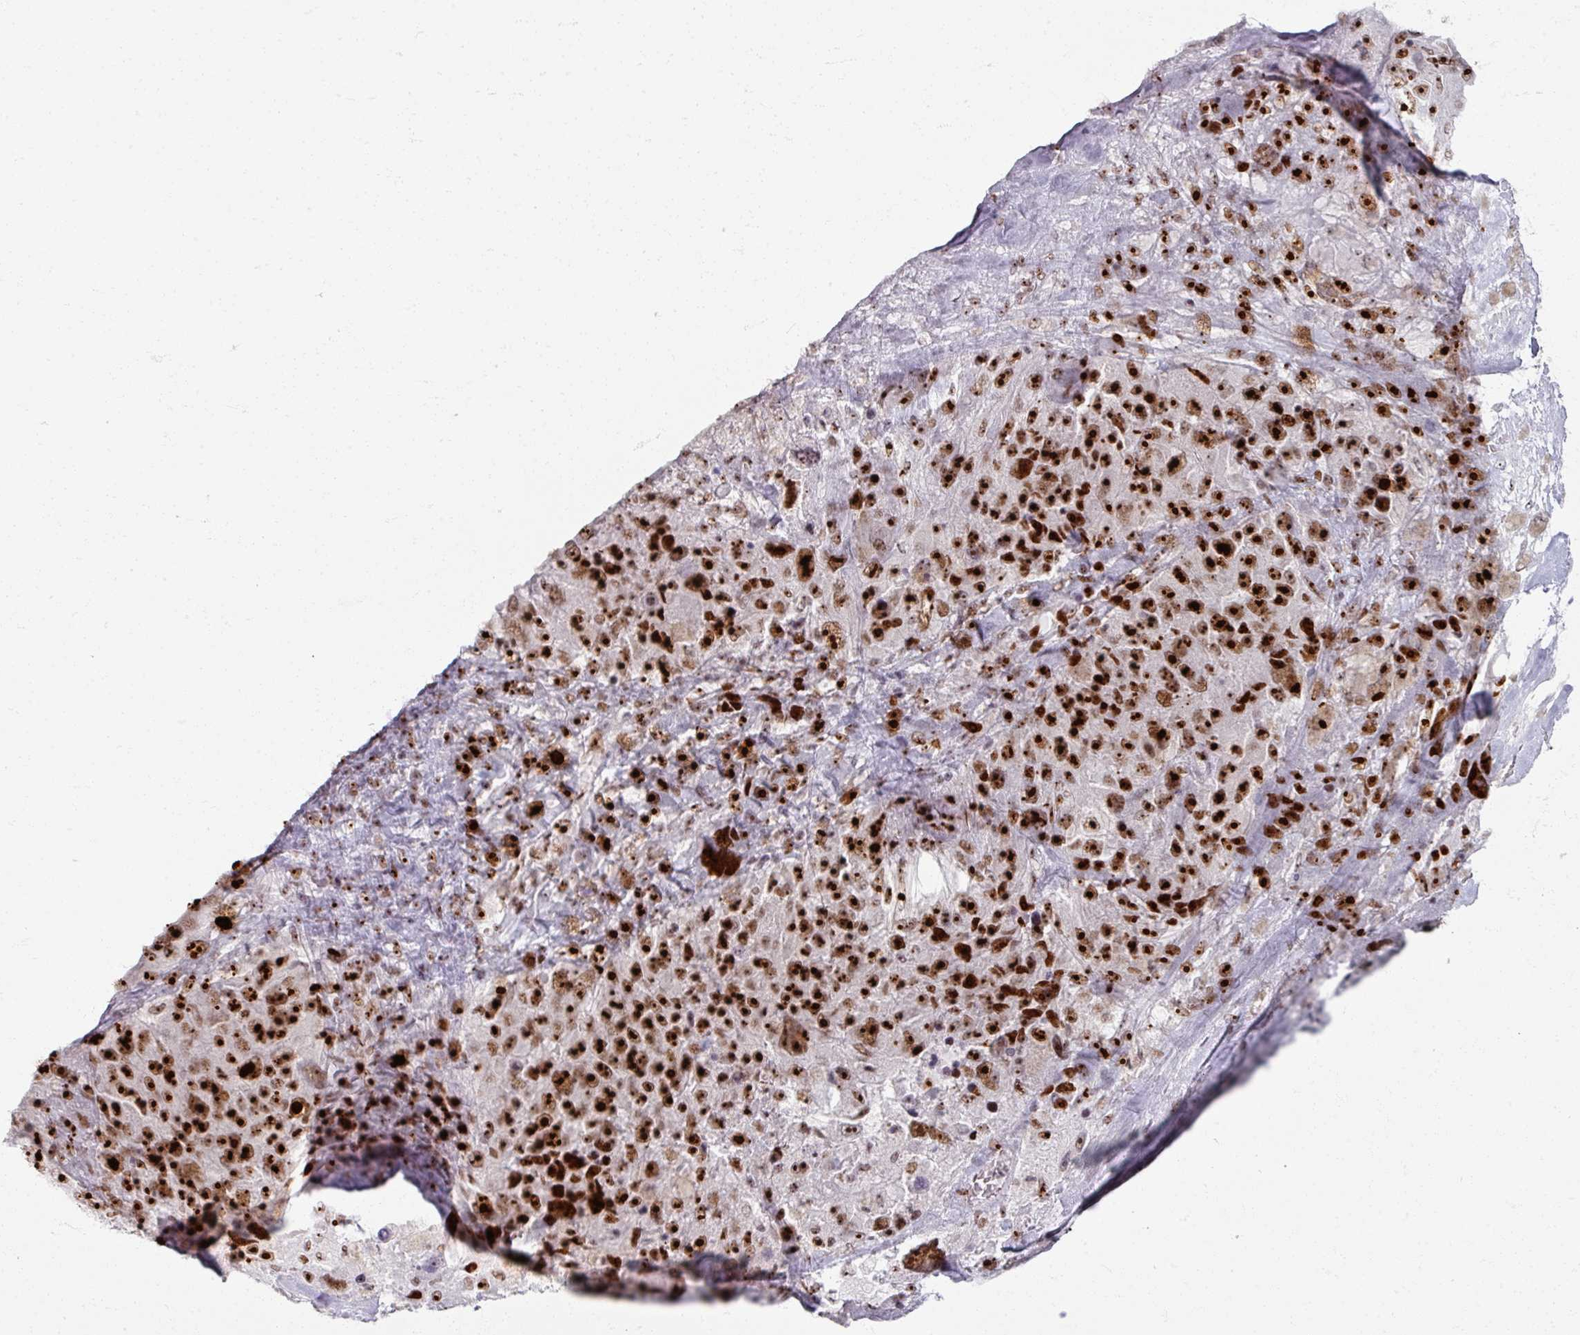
{"staining": {"intensity": "strong", "quantity": ">75%", "location": "nuclear"}, "tissue": "melanoma", "cell_type": "Tumor cells", "image_type": "cancer", "snomed": [{"axis": "morphology", "description": "Malignant melanoma, Metastatic site"}, {"axis": "topography", "description": "Lymph node"}], "caption": "IHC histopathology image of human malignant melanoma (metastatic site) stained for a protein (brown), which reveals high levels of strong nuclear expression in about >75% of tumor cells.", "gene": "ADAR", "patient": {"sex": "male", "age": 62}}